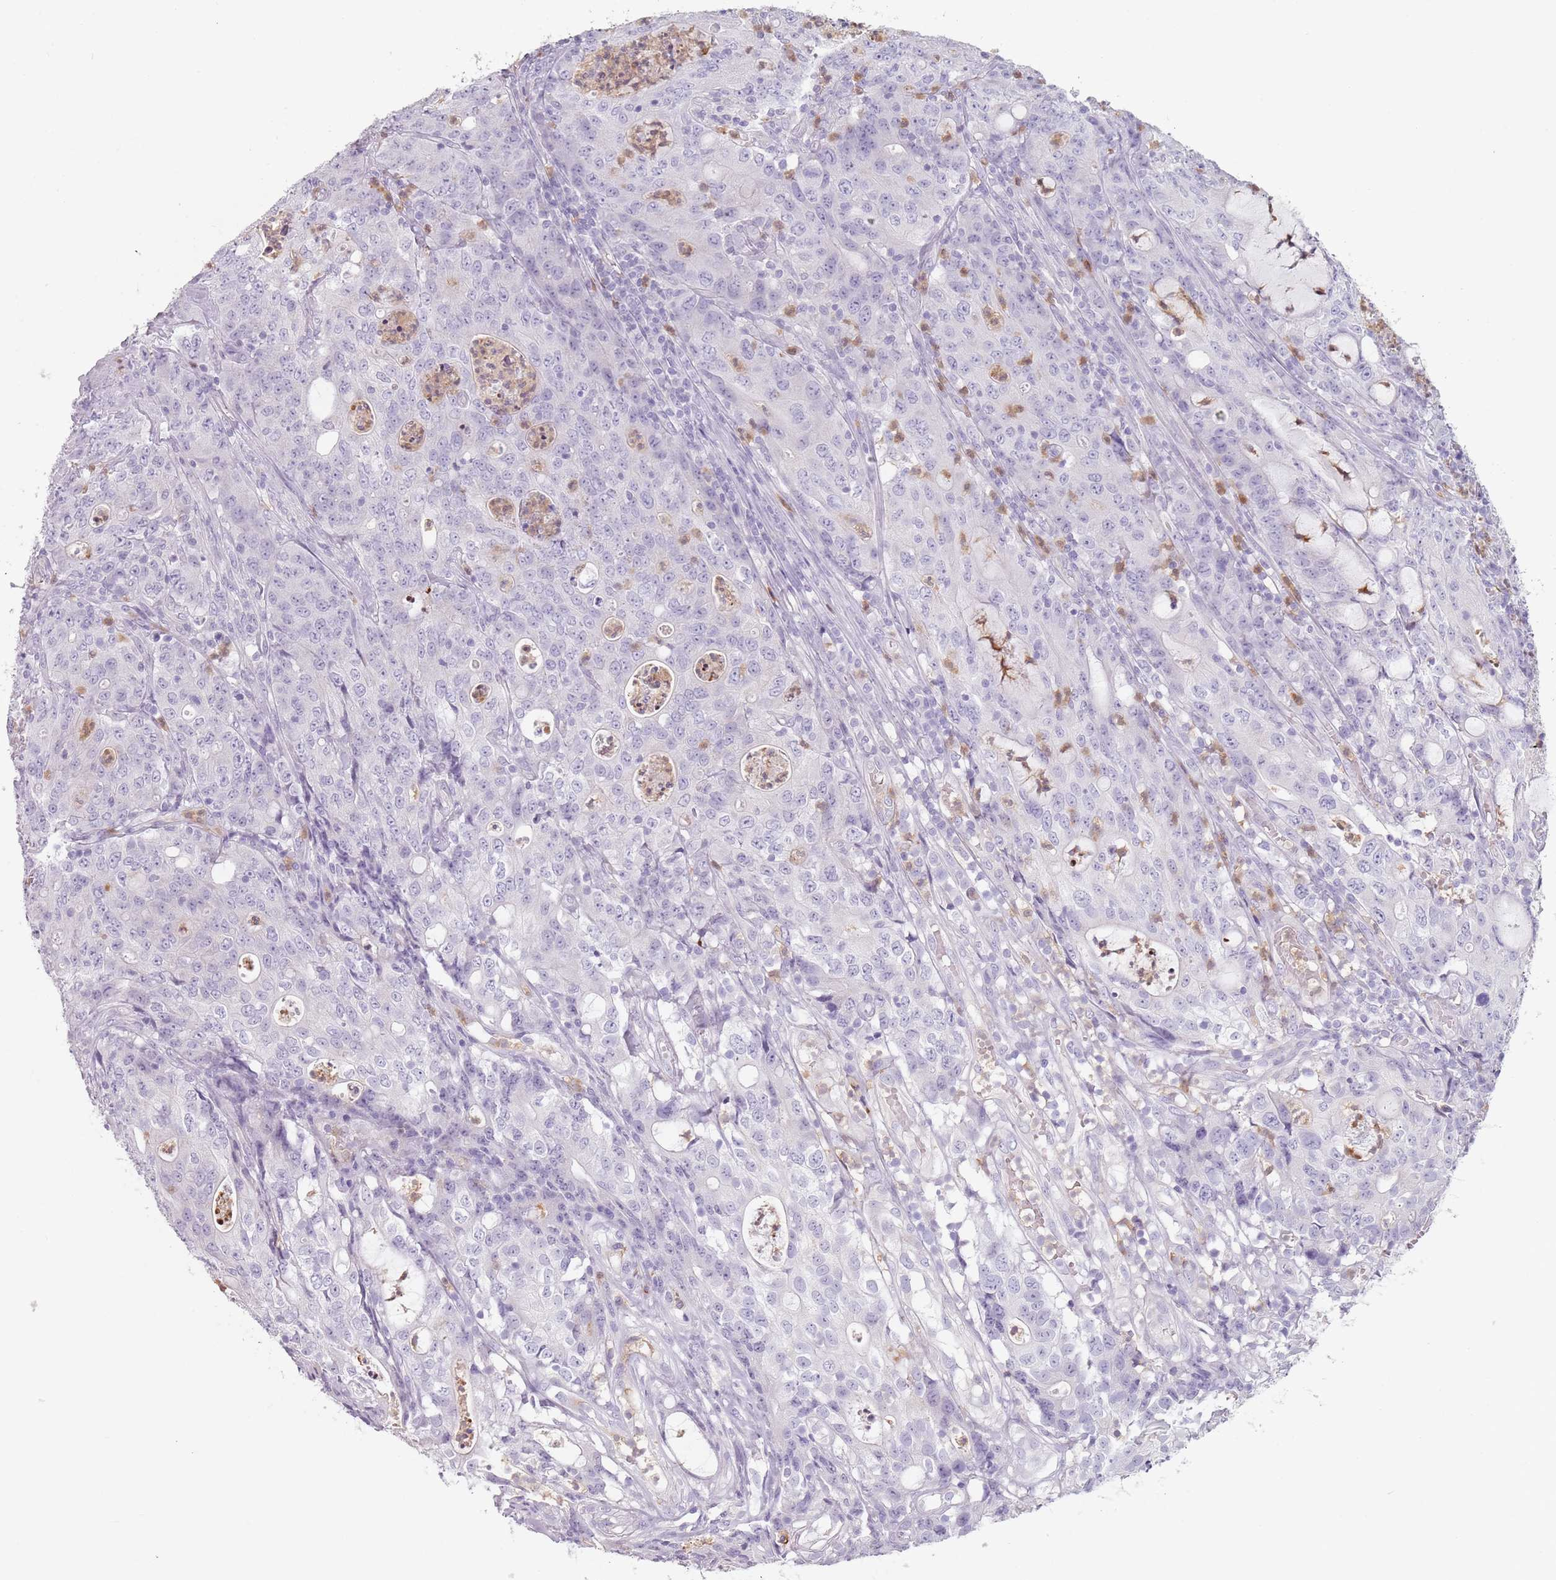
{"staining": {"intensity": "negative", "quantity": "none", "location": "none"}, "tissue": "colorectal cancer", "cell_type": "Tumor cells", "image_type": "cancer", "snomed": [{"axis": "morphology", "description": "Adenocarcinoma, NOS"}, {"axis": "topography", "description": "Colon"}], "caption": "An immunohistochemistry micrograph of colorectal cancer (adenocarcinoma) is shown. There is no staining in tumor cells of colorectal cancer (adenocarcinoma). (Stains: DAB (3,3'-diaminobenzidine) immunohistochemistry with hematoxylin counter stain, Microscopy: brightfield microscopy at high magnification).", "gene": "ZNF584", "patient": {"sex": "male", "age": 83}}